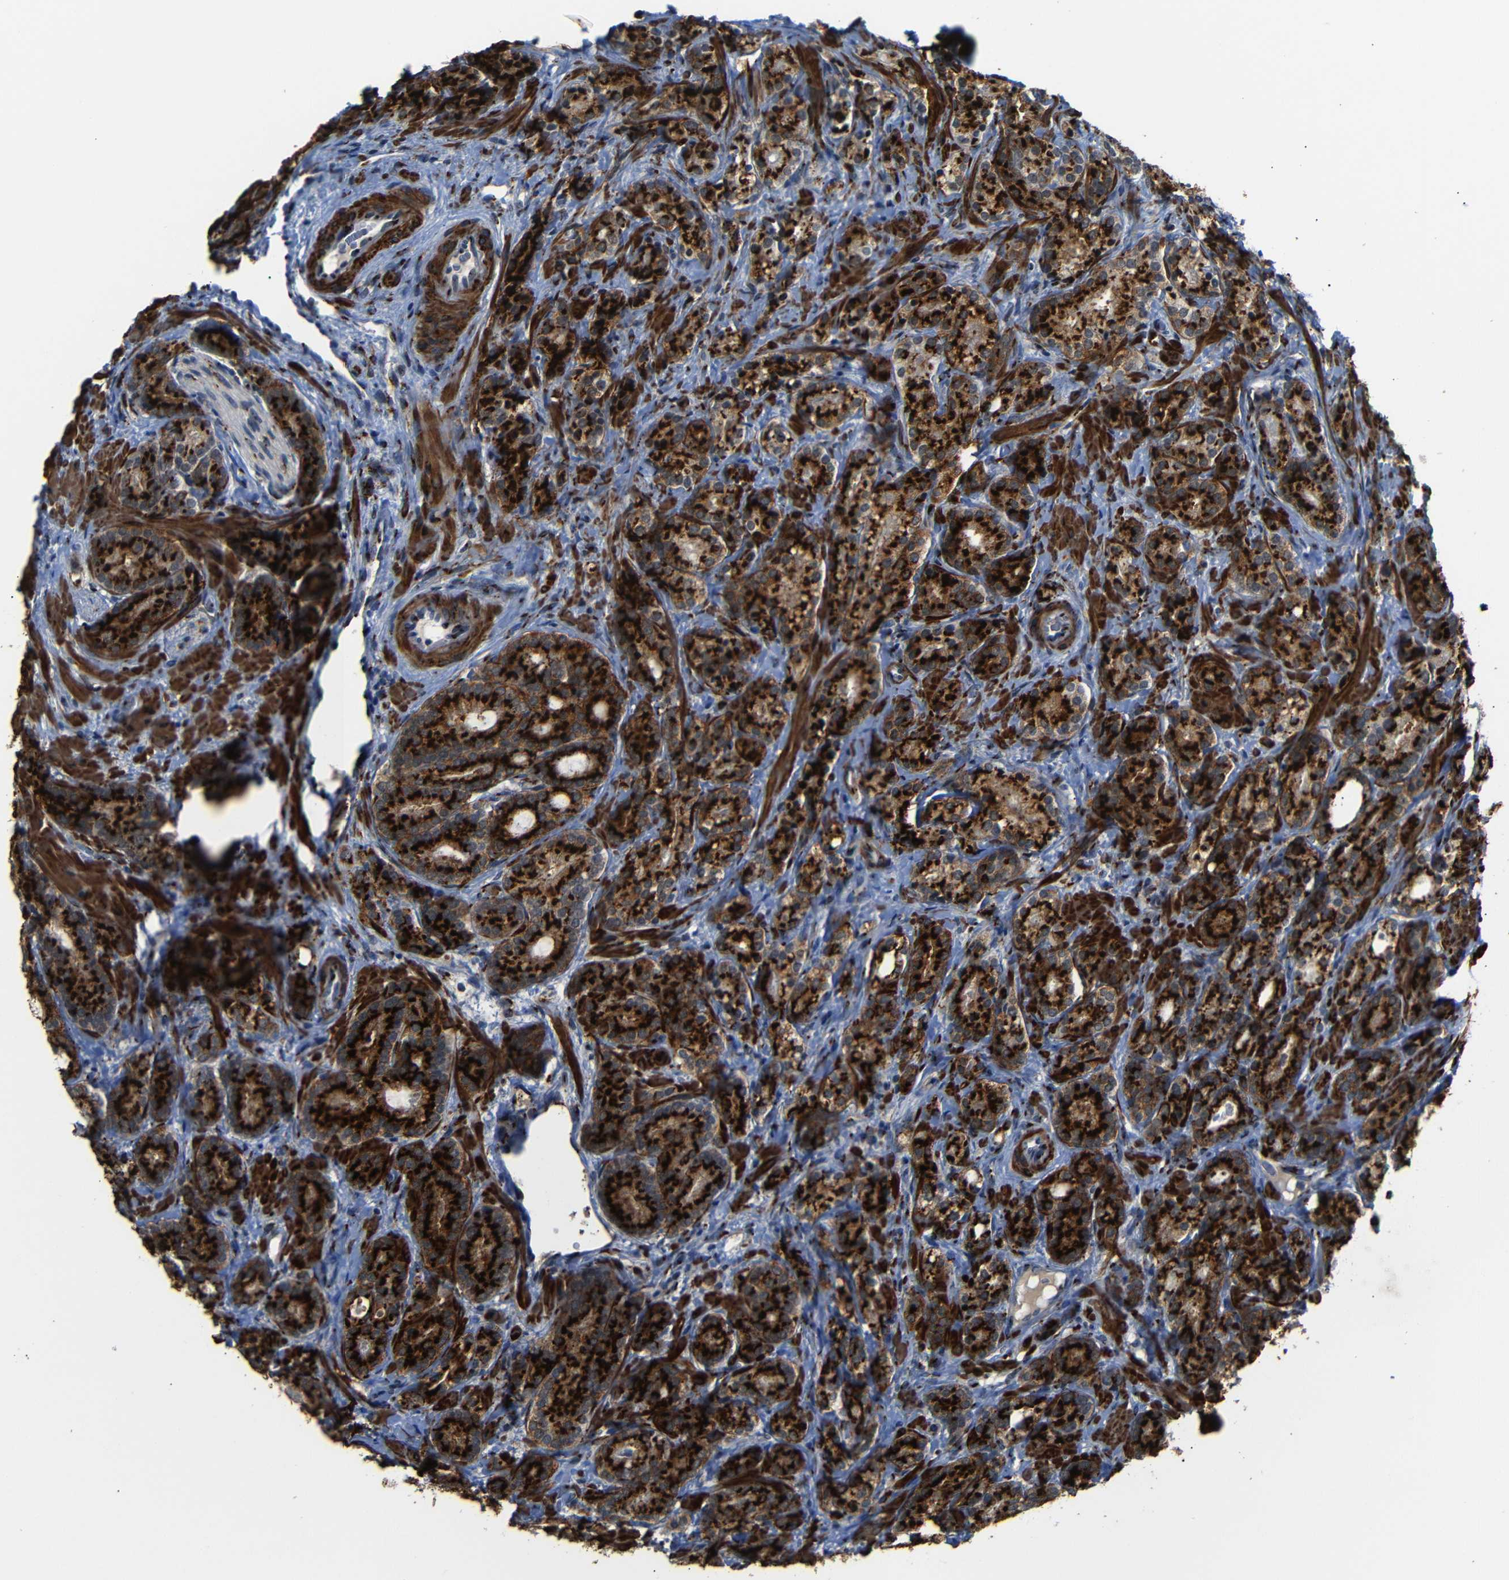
{"staining": {"intensity": "strong", "quantity": ">75%", "location": "cytoplasmic/membranous"}, "tissue": "prostate cancer", "cell_type": "Tumor cells", "image_type": "cancer", "snomed": [{"axis": "morphology", "description": "Adenocarcinoma, High grade"}, {"axis": "topography", "description": "Prostate"}], "caption": "Prostate cancer (adenocarcinoma (high-grade)) tissue reveals strong cytoplasmic/membranous staining in approximately >75% of tumor cells, visualized by immunohistochemistry. (IHC, brightfield microscopy, high magnification).", "gene": "TGOLN2", "patient": {"sex": "male", "age": 61}}